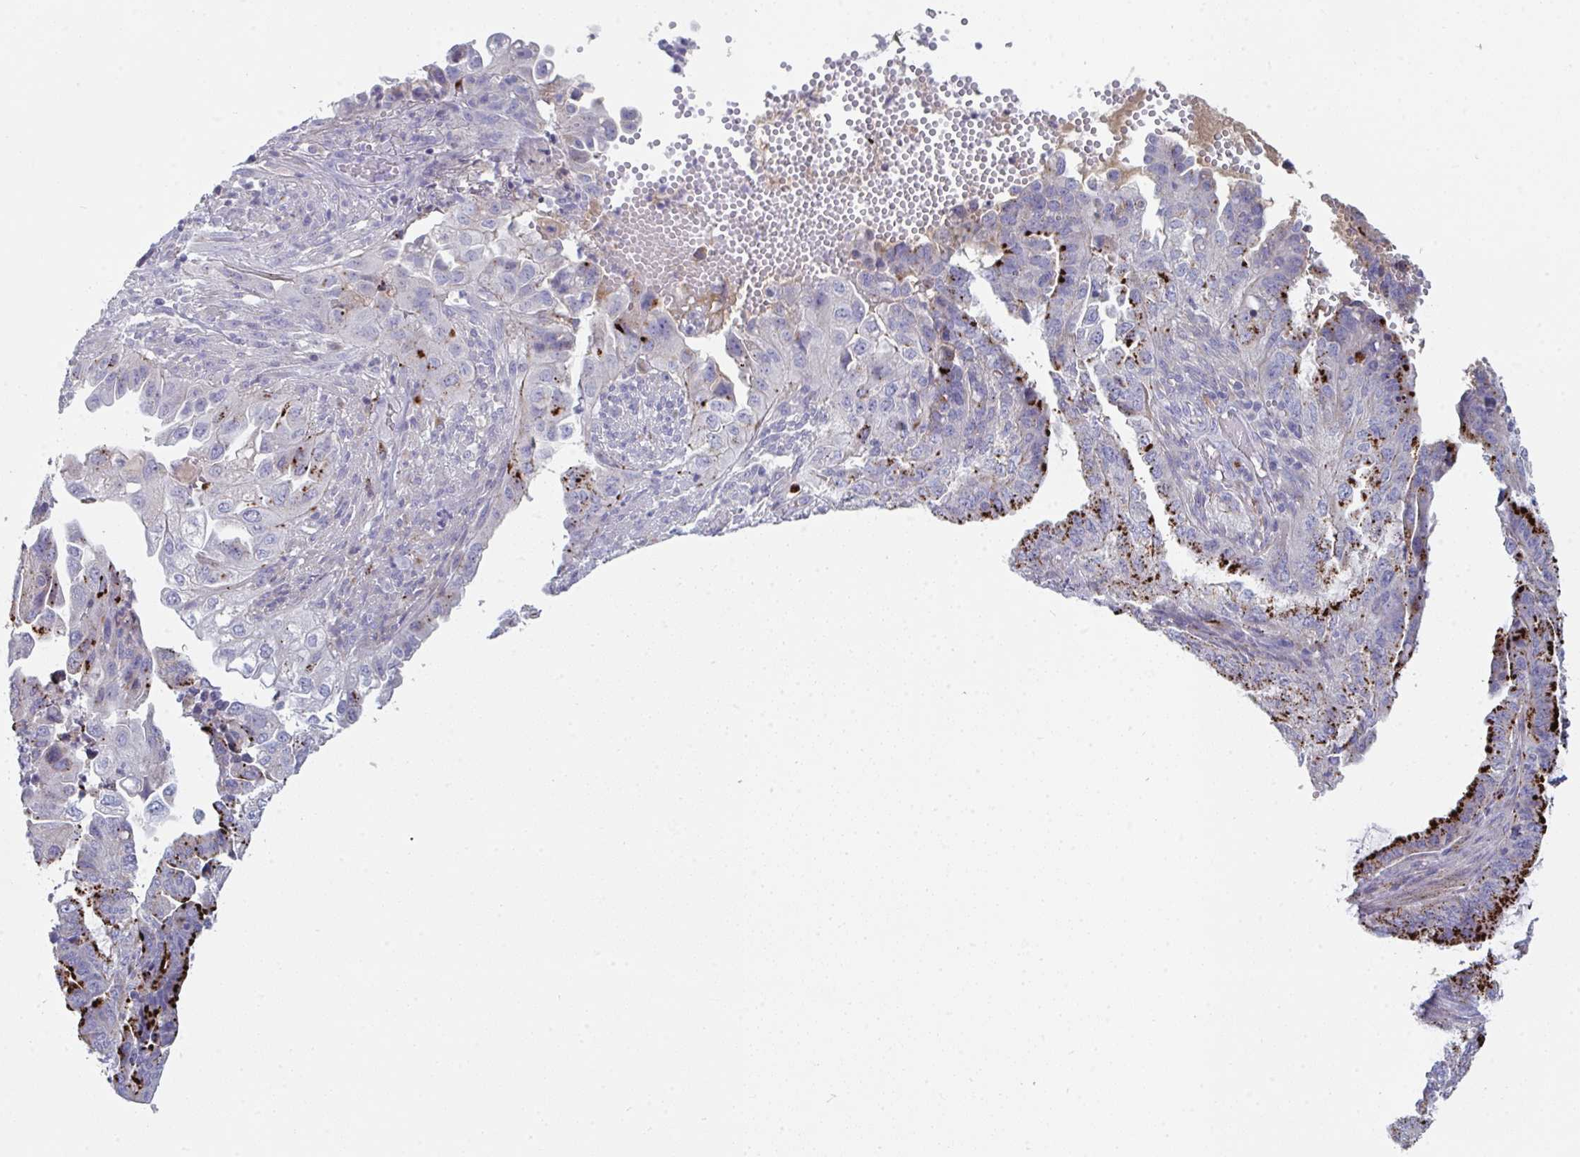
{"staining": {"intensity": "strong", "quantity": "<25%", "location": "cytoplasmic/membranous"}, "tissue": "endometrial cancer", "cell_type": "Tumor cells", "image_type": "cancer", "snomed": [{"axis": "morphology", "description": "Adenocarcinoma, NOS"}, {"axis": "topography", "description": "Endometrium"}], "caption": "A brown stain labels strong cytoplasmic/membranous expression of a protein in human endometrial cancer tumor cells. The staining was performed using DAB, with brown indicating positive protein expression. Nuclei are stained blue with hematoxylin.", "gene": "HGFAC", "patient": {"sex": "female", "age": 51}}